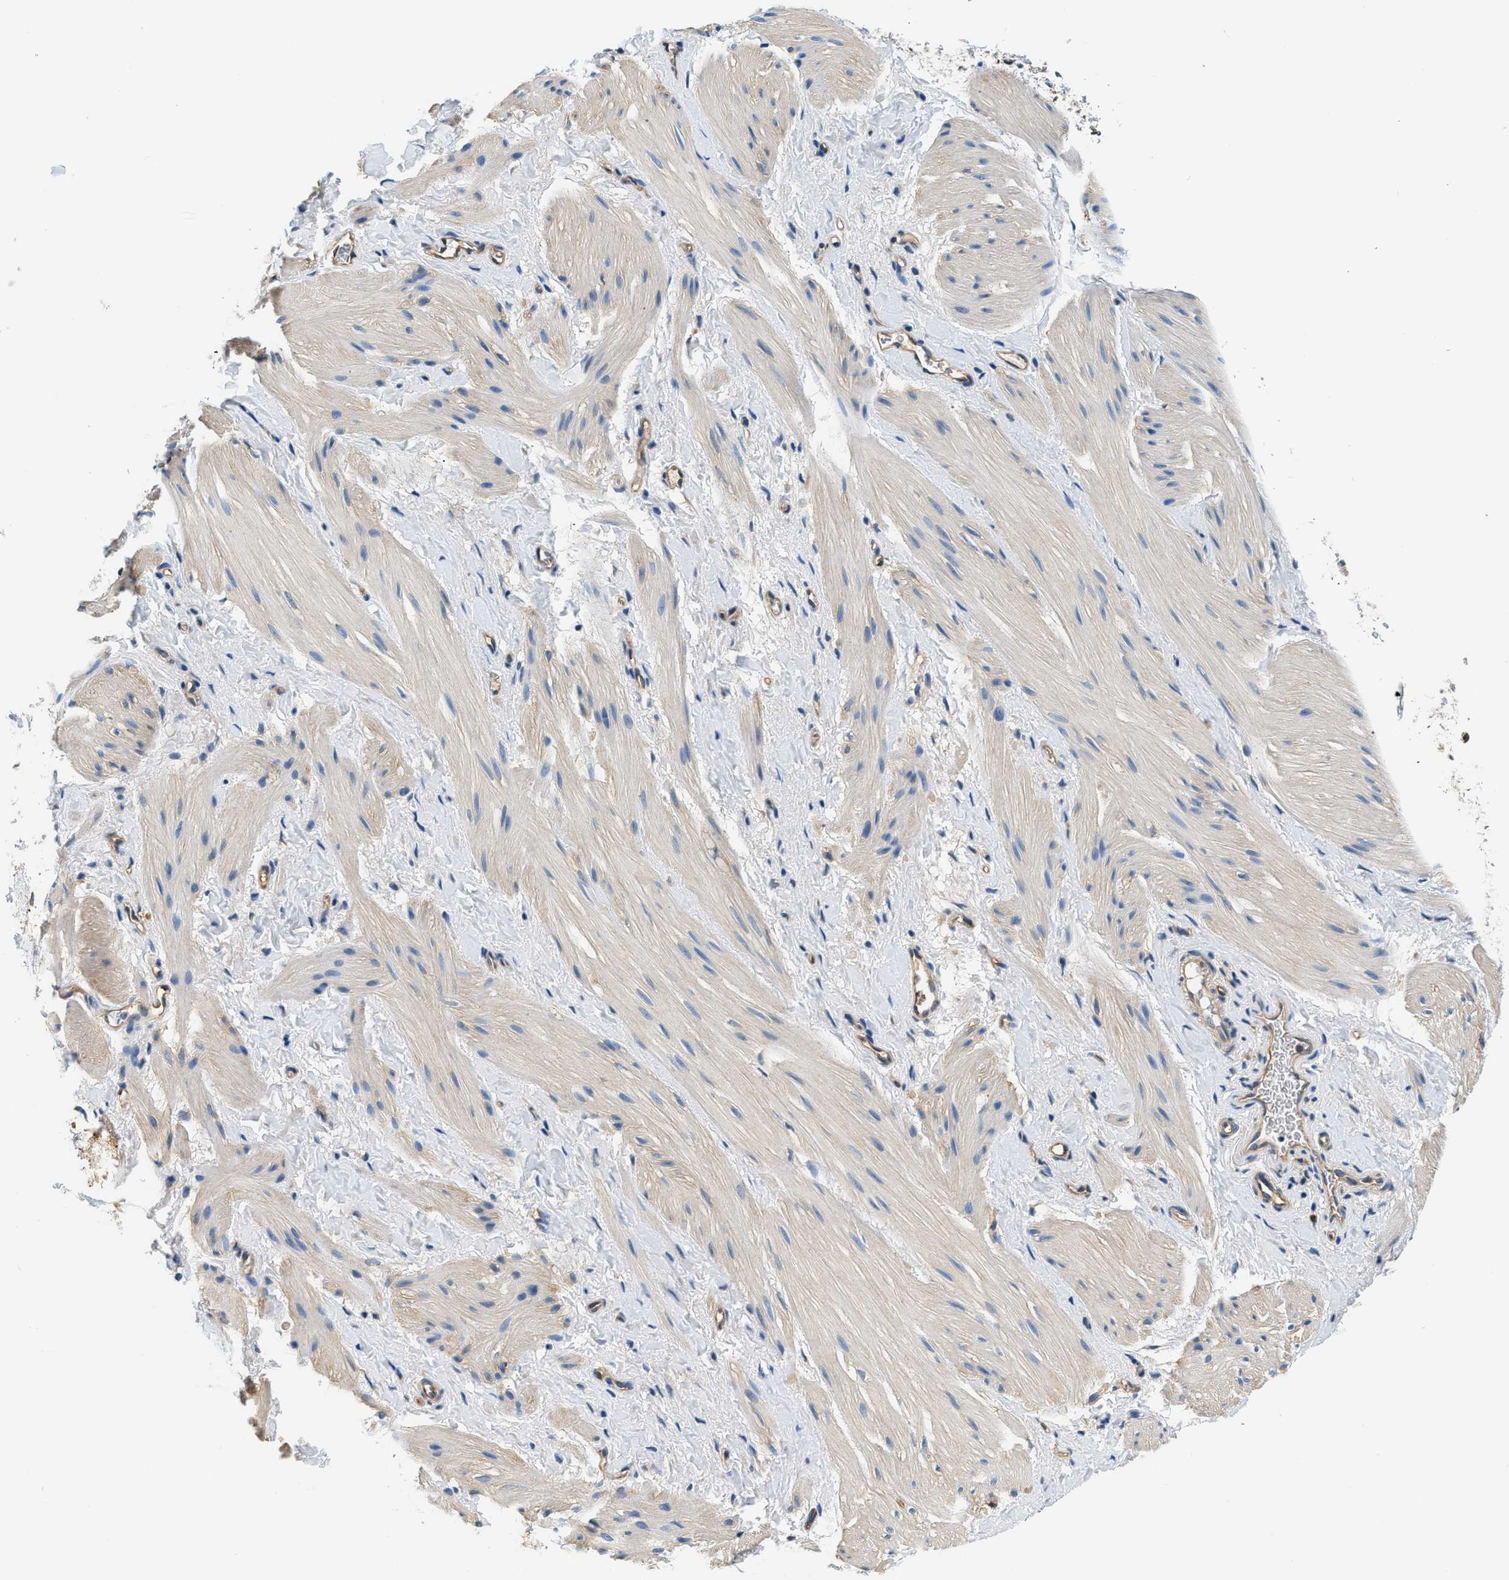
{"staining": {"intensity": "weak", "quantity": "<25%", "location": "cytoplasmic/membranous"}, "tissue": "smooth muscle", "cell_type": "Smooth muscle cells", "image_type": "normal", "snomed": [{"axis": "morphology", "description": "Normal tissue, NOS"}, {"axis": "topography", "description": "Smooth muscle"}], "caption": "The histopathology image displays no staining of smooth muscle cells in benign smooth muscle. Nuclei are stained in blue.", "gene": "PPP2R1B", "patient": {"sex": "male", "age": 16}}